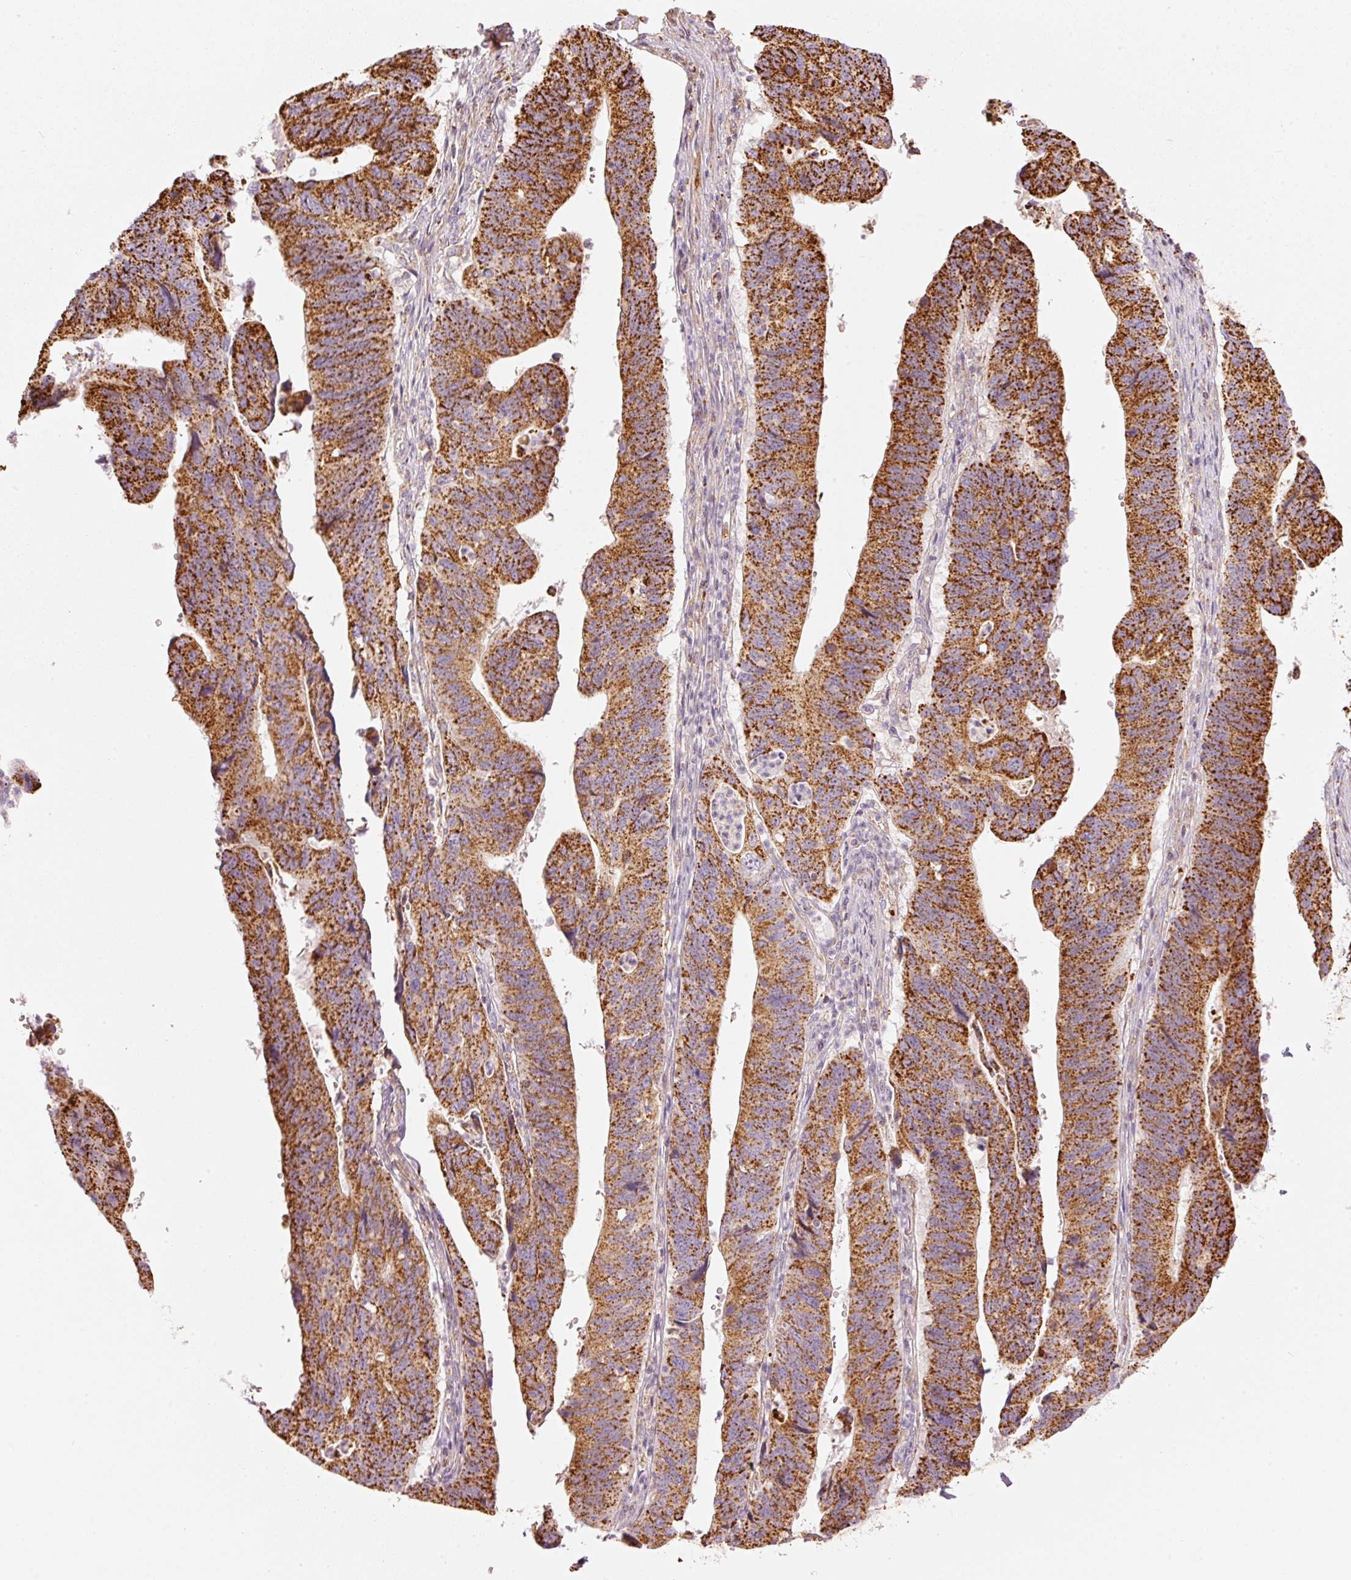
{"staining": {"intensity": "strong", "quantity": ">75%", "location": "cytoplasmic/membranous"}, "tissue": "stomach cancer", "cell_type": "Tumor cells", "image_type": "cancer", "snomed": [{"axis": "morphology", "description": "Adenocarcinoma, NOS"}, {"axis": "topography", "description": "Stomach"}], "caption": "A brown stain shows strong cytoplasmic/membranous expression of a protein in human stomach cancer tumor cells.", "gene": "C17orf98", "patient": {"sex": "male", "age": 59}}